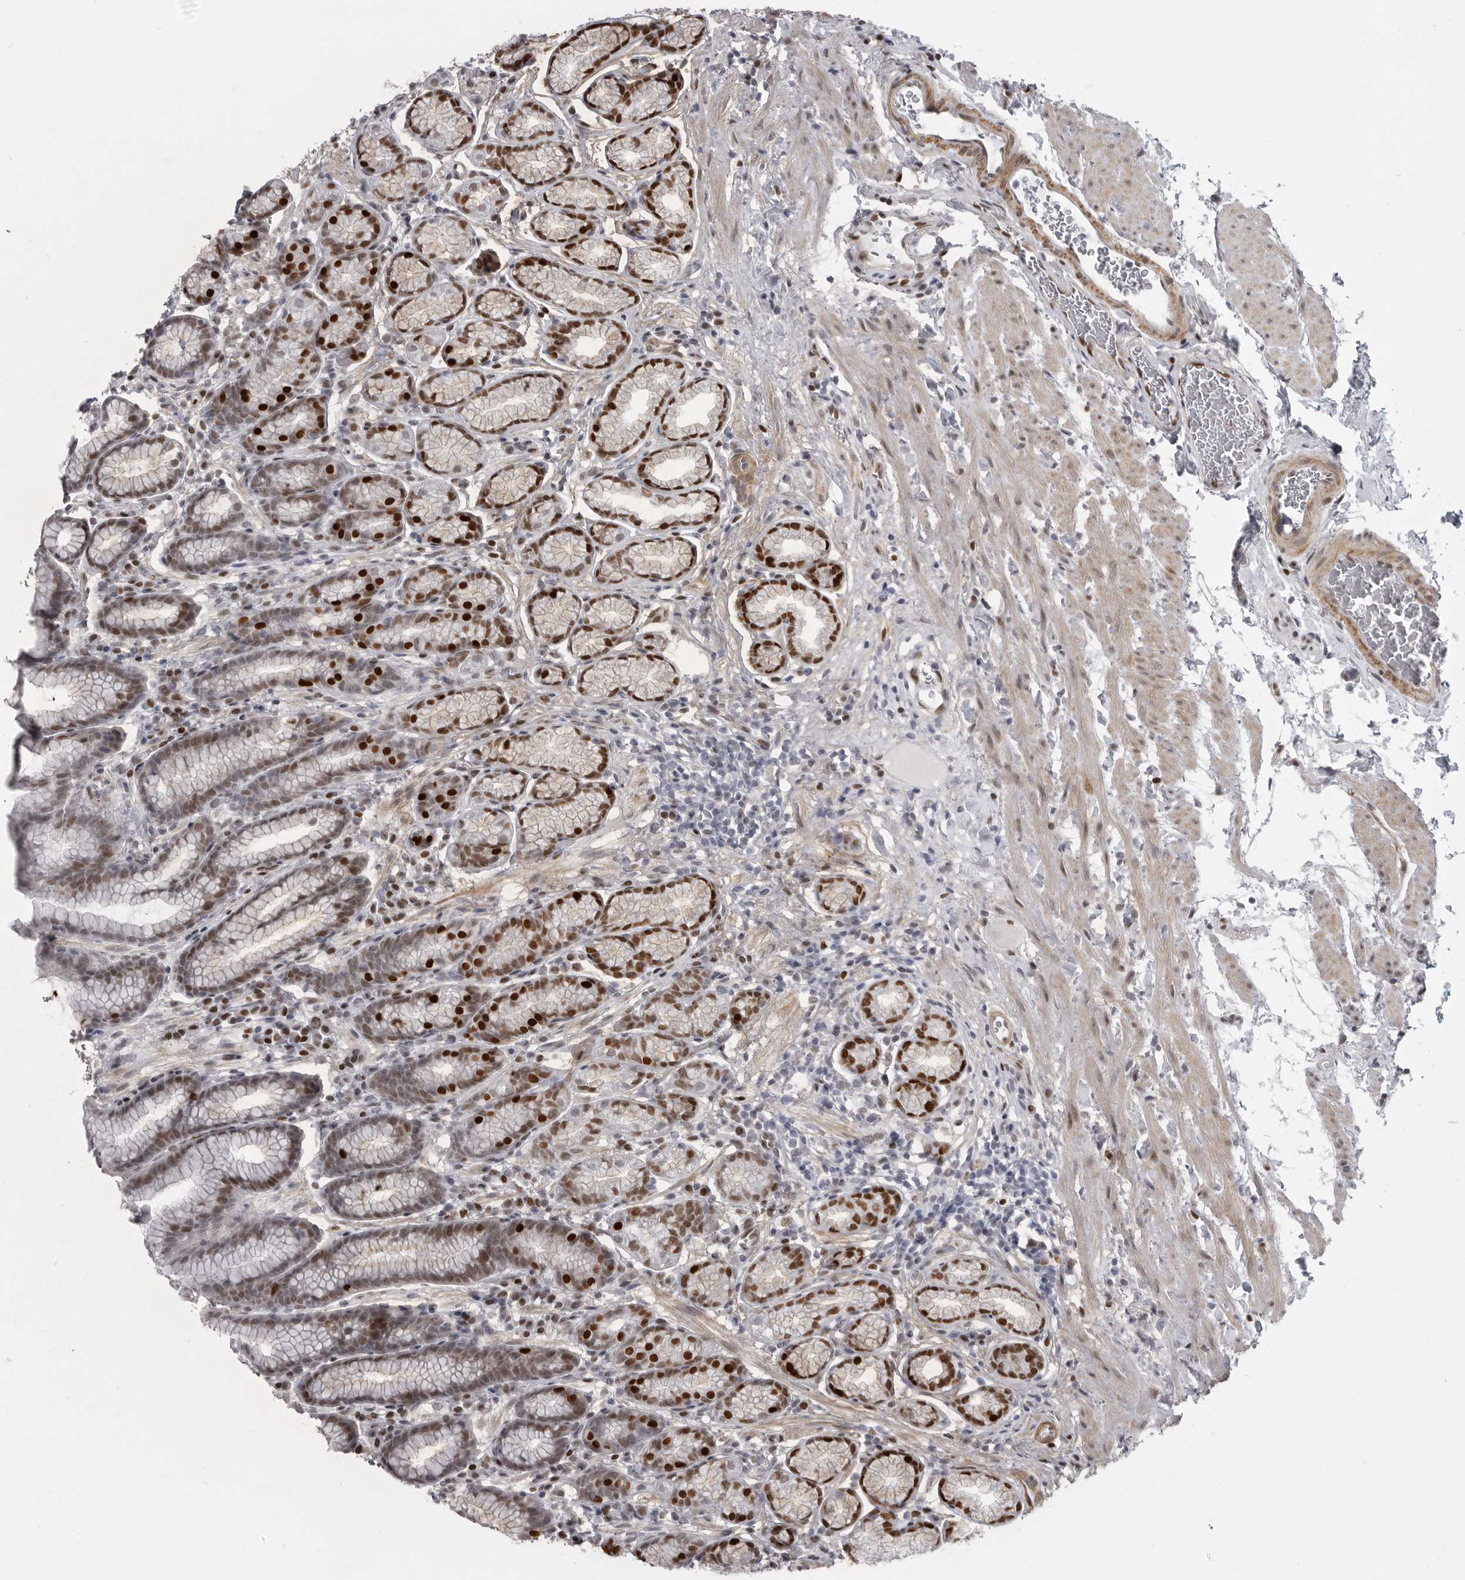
{"staining": {"intensity": "strong", "quantity": "25%-75%", "location": "nuclear"}, "tissue": "stomach", "cell_type": "Glandular cells", "image_type": "normal", "snomed": [{"axis": "morphology", "description": "Normal tissue, NOS"}, {"axis": "topography", "description": "Stomach"}], "caption": "Strong nuclear positivity for a protein is appreciated in approximately 25%-75% of glandular cells of benign stomach using immunohistochemistry.", "gene": "HMGN3", "patient": {"sex": "male", "age": 42}}